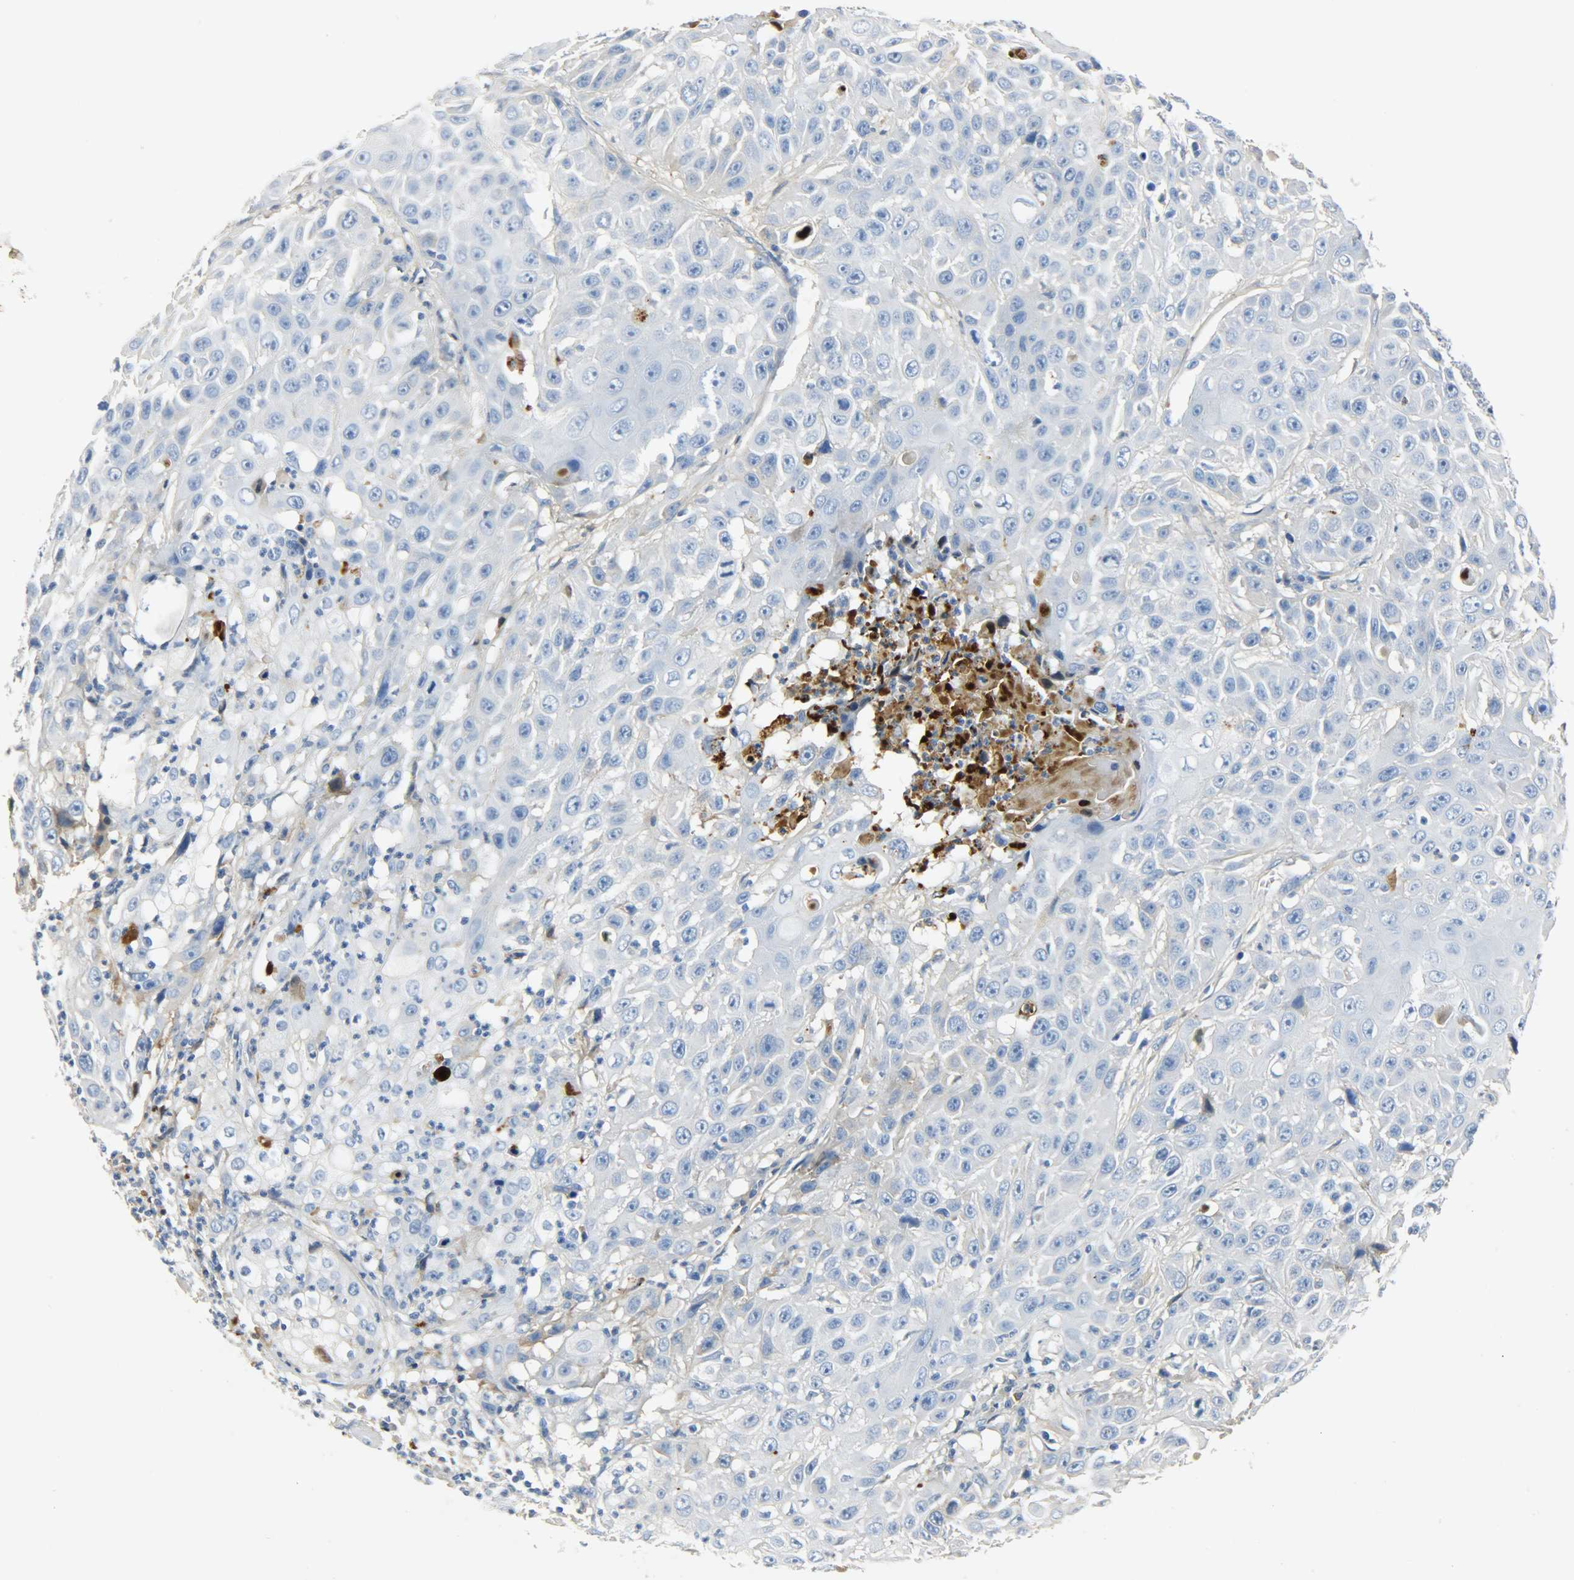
{"staining": {"intensity": "negative", "quantity": "none", "location": "none"}, "tissue": "cervical cancer", "cell_type": "Tumor cells", "image_type": "cancer", "snomed": [{"axis": "morphology", "description": "Squamous cell carcinoma, NOS"}, {"axis": "topography", "description": "Cervix"}], "caption": "Cervical cancer was stained to show a protein in brown. There is no significant positivity in tumor cells.", "gene": "CRP", "patient": {"sex": "female", "age": 39}}